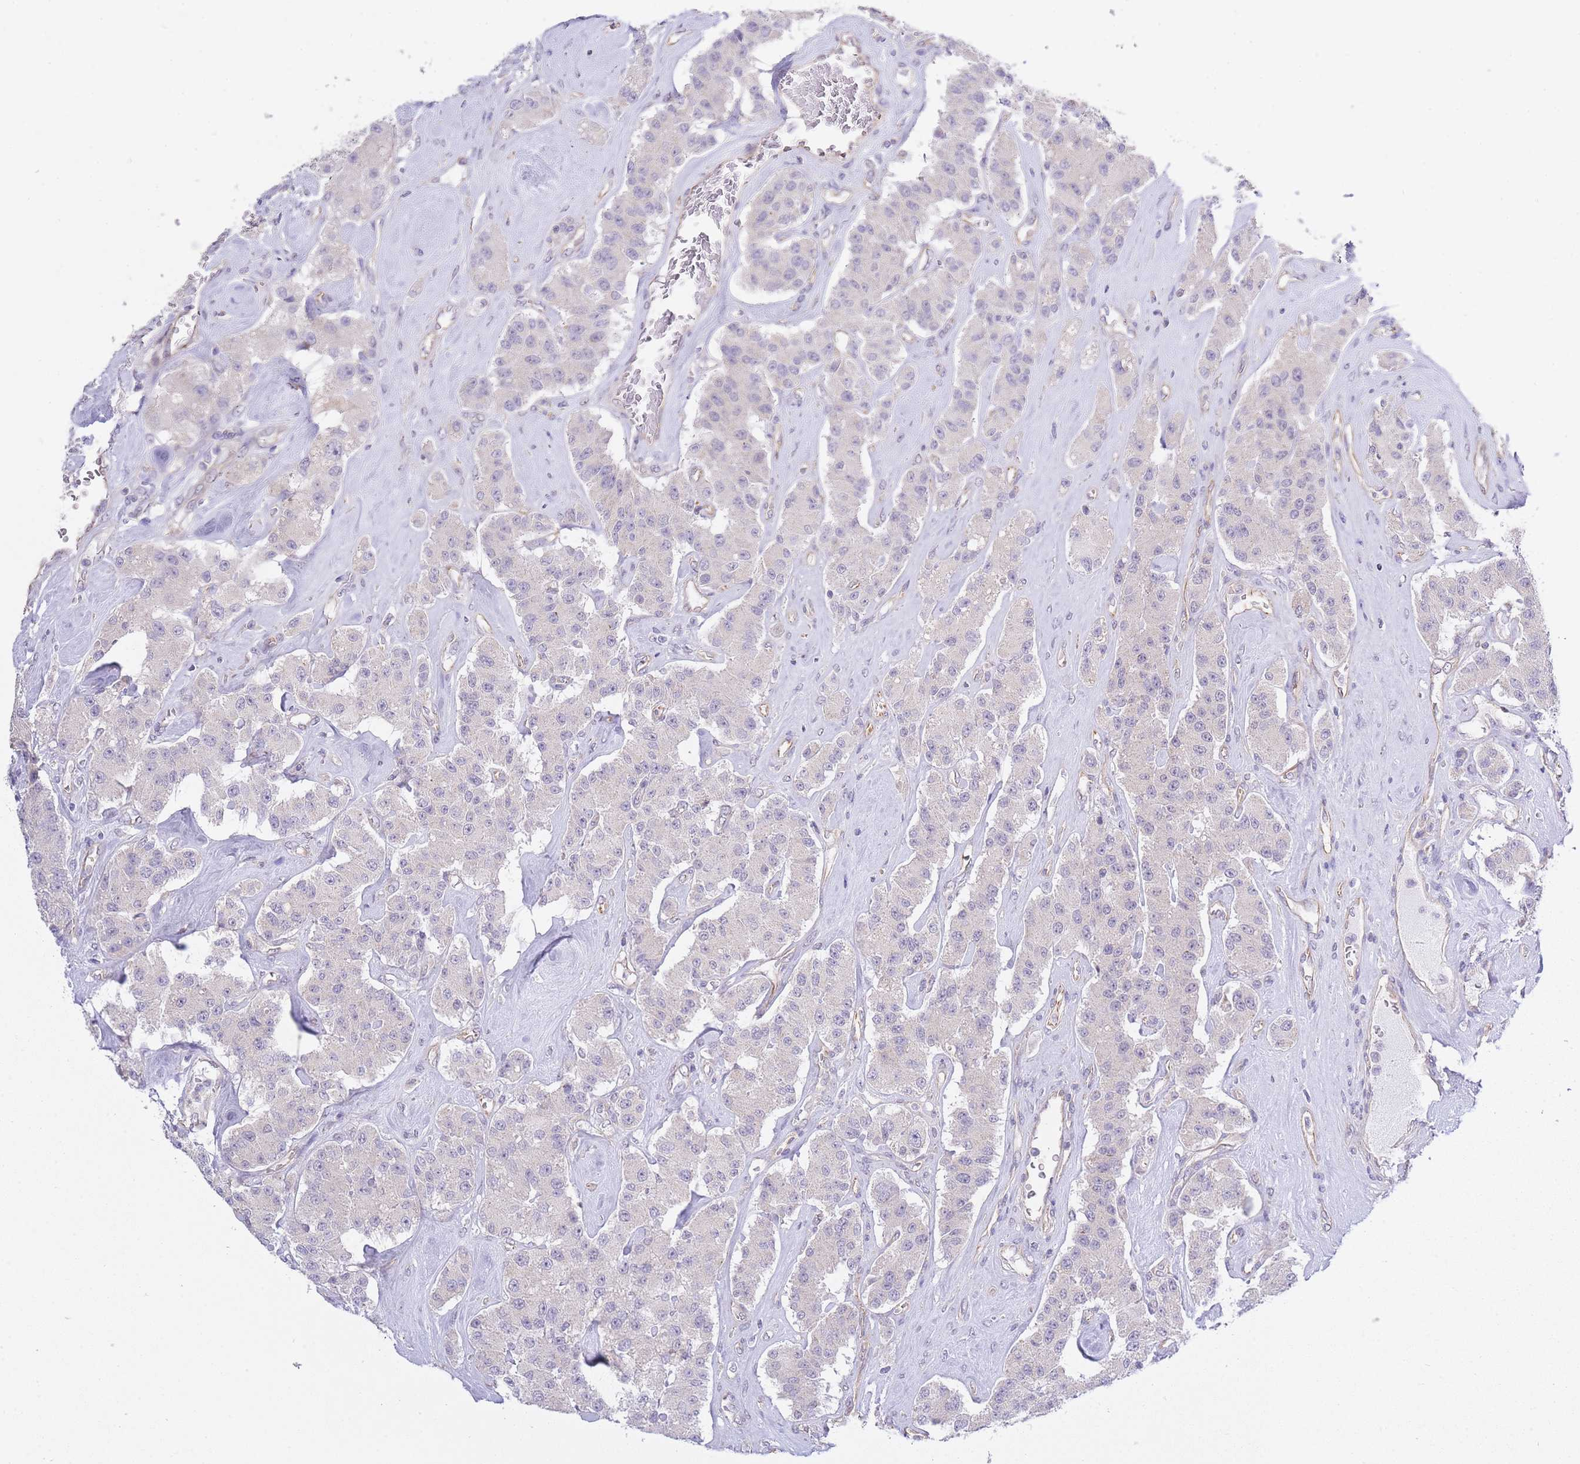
{"staining": {"intensity": "negative", "quantity": "none", "location": "none"}, "tissue": "carcinoid", "cell_type": "Tumor cells", "image_type": "cancer", "snomed": [{"axis": "morphology", "description": "Carcinoid, malignant, NOS"}, {"axis": "topography", "description": "Pancreas"}], "caption": "High power microscopy micrograph of an immunohistochemistry image of carcinoid, revealing no significant positivity in tumor cells.", "gene": "CTBP1", "patient": {"sex": "male", "age": 41}}